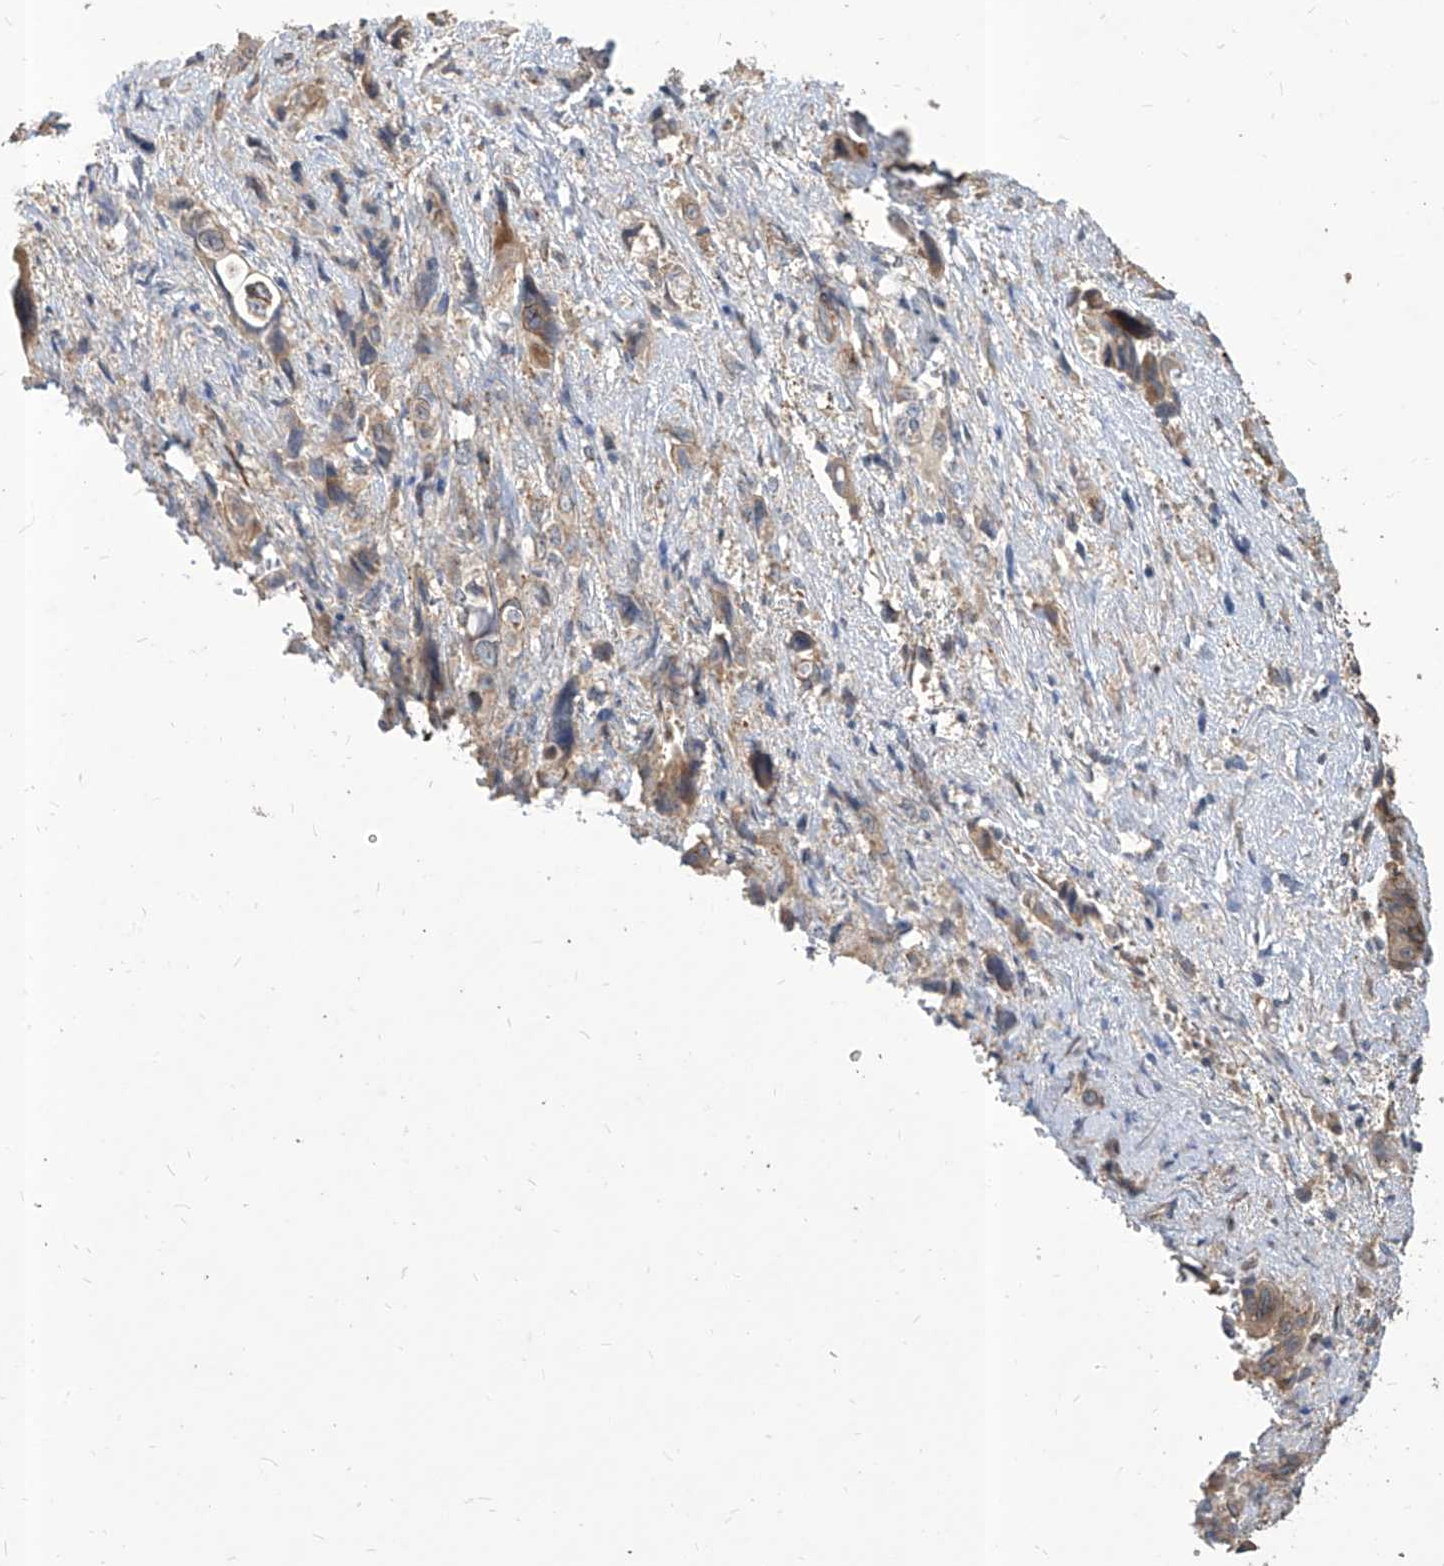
{"staining": {"intensity": "weak", "quantity": "<25%", "location": "cytoplasmic/membranous"}, "tissue": "pancreatic cancer", "cell_type": "Tumor cells", "image_type": "cancer", "snomed": [{"axis": "morphology", "description": "Adenocarcinoma, NOS"}, {"axis": "topography", "description": "Pancreas"}], "caption": "Immunohistochemical staining of pancreatic cancer exhibits no significant expression in tumor cells.", "gene": "FAM83B", "patient": {"sex": "male", "age": 46}}